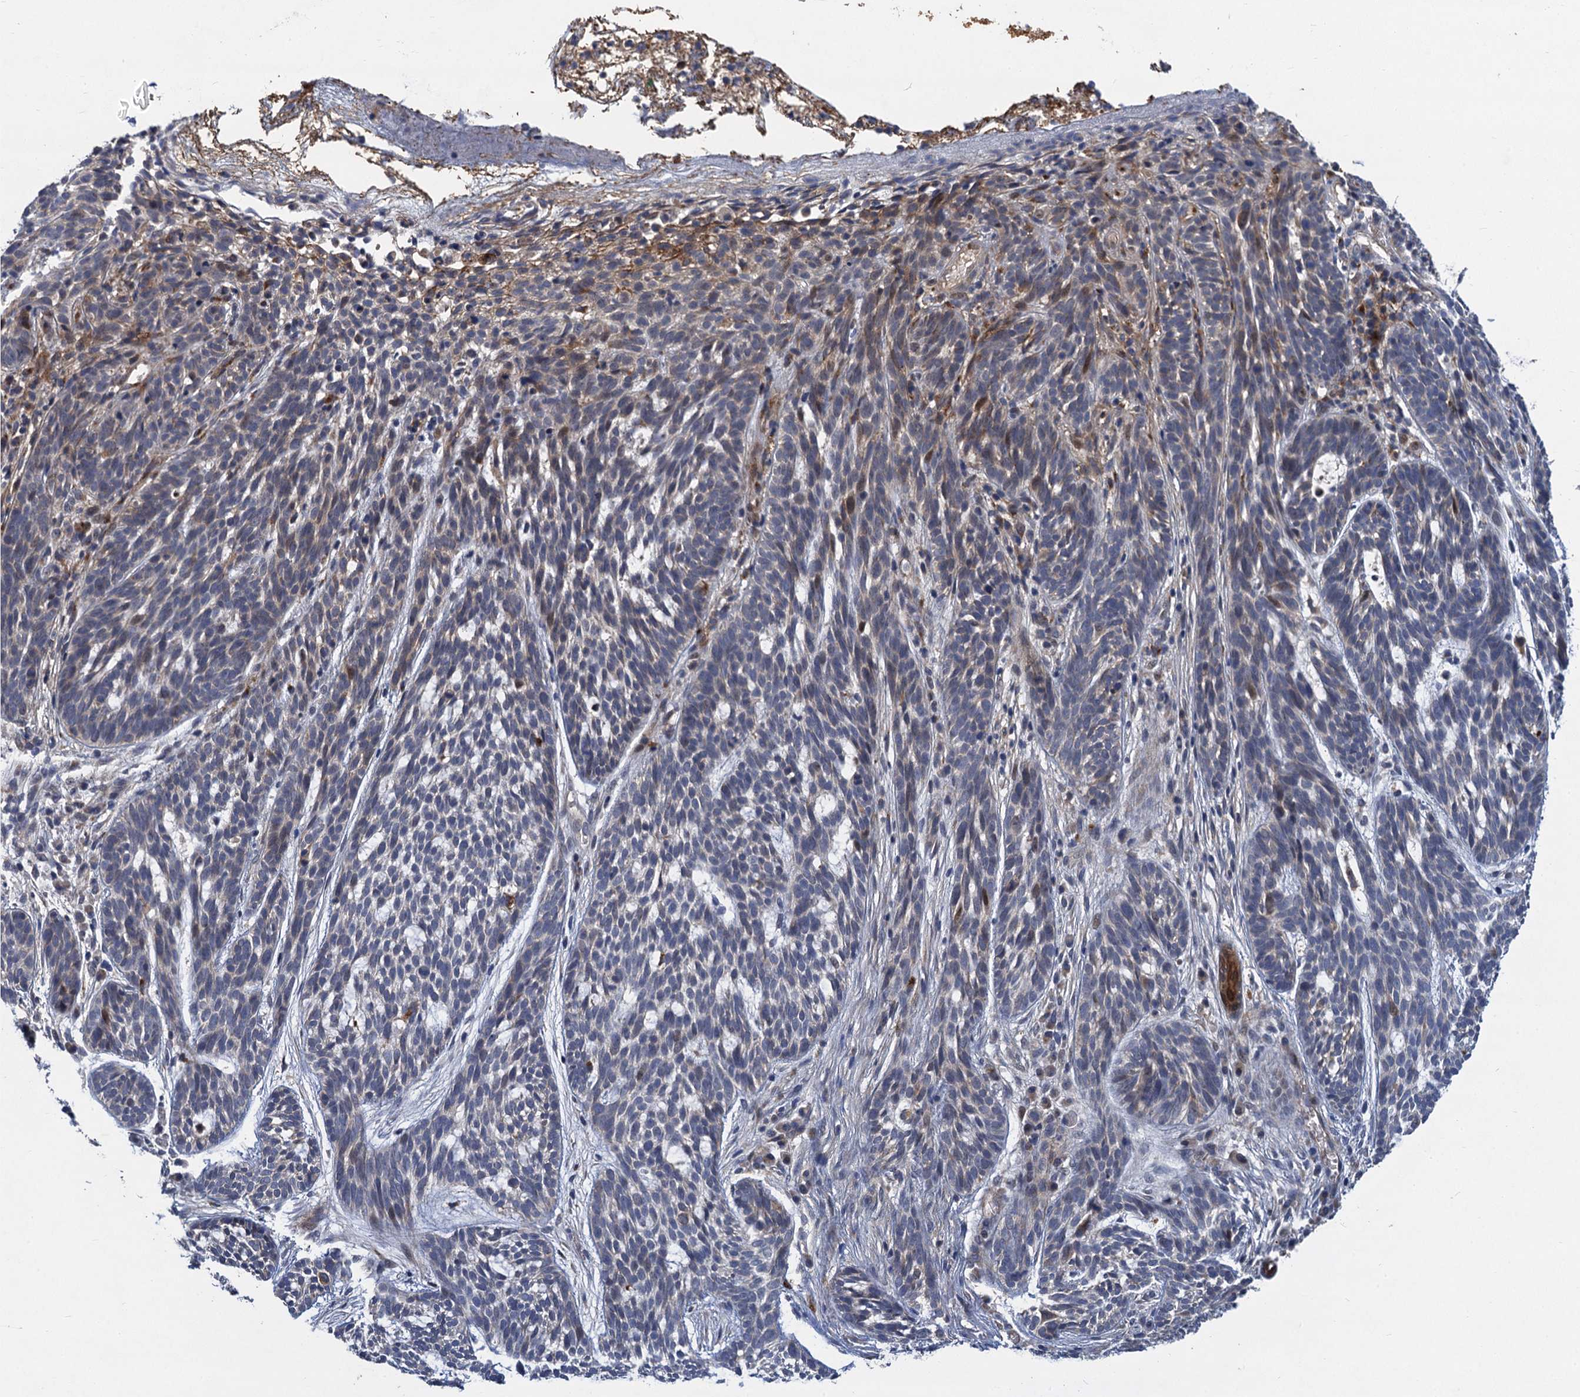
{"staining": {"intensity": "negative", "quantity": "none", "location": "none"}, "tissue": "skin cancer", "cell_type": "Tumor cells", "image_type": "cancer", "snomed": [{"axis": "morphology", "description": "Basal cell carcinoma"}, {"axis": "topography", "description": "Skin"}], "caption": "High power microscopy image of an immunohistochemistry photomicrograph of basal cell carcinoma (skin), revealing no significant positivity in tumor cells.", "gene": "TRAF7", "patient": {"sex": "male", "age": 71}}